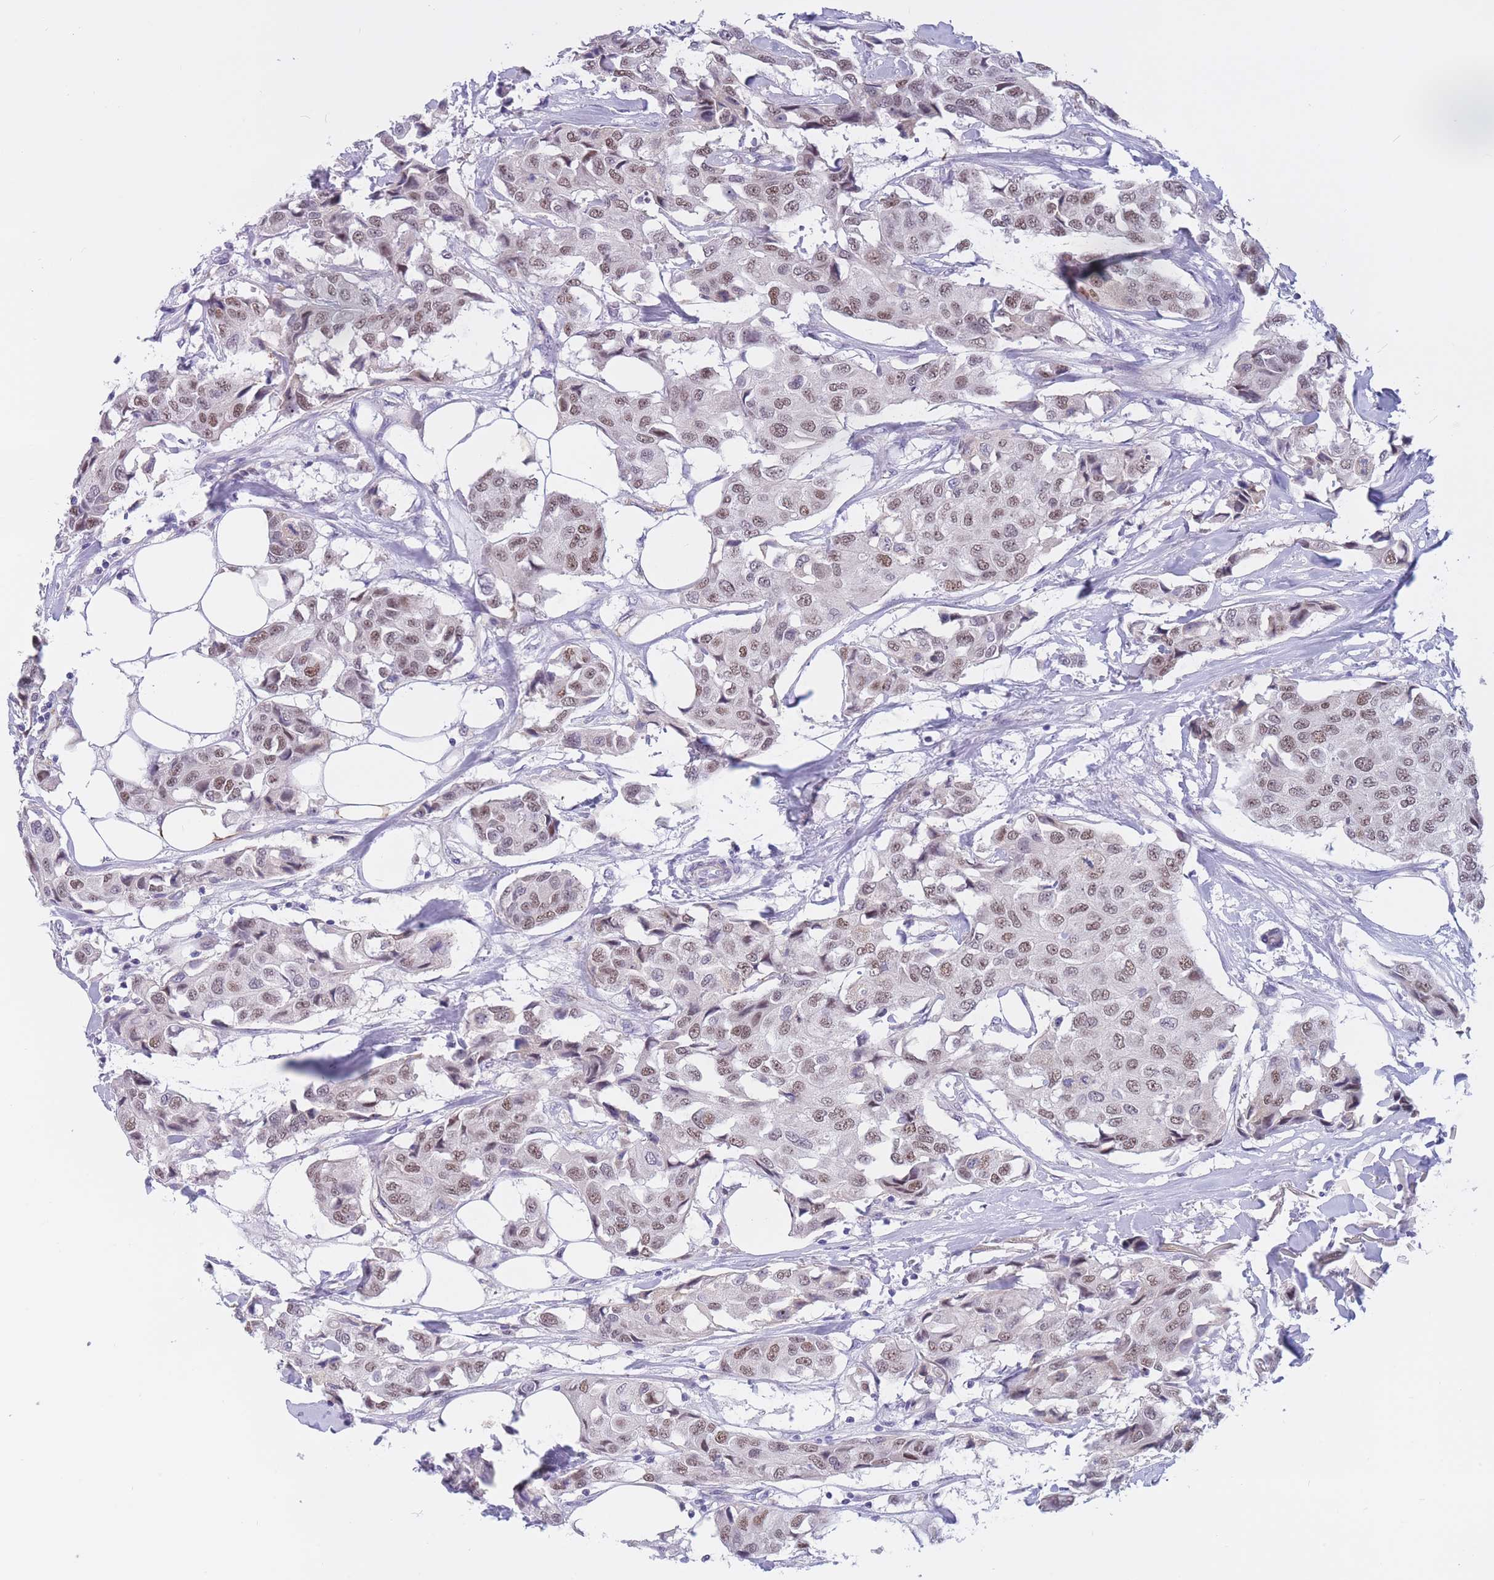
{"staining": {"intensity": "moderate", "quantity": ">75%", "location": "nuclear"}, "tissue": "breast cancer", "cell_type": "Tumor cells", "image_type": "cancer", "snomed": [{"axis": "morphology", "description": "Duct carcinoma"}, {"axis": "topography", "description": "Breast"}], "caption": "Breast invasive ductal carcinoma stained with DAB (3,3'-diaminobenzidine) IHC reveals medium levels of moderate nuclear expression in approximately >75% of tumor cells.", "gene": "BOP1", "patient": {"sex": "female", "age": 80}}